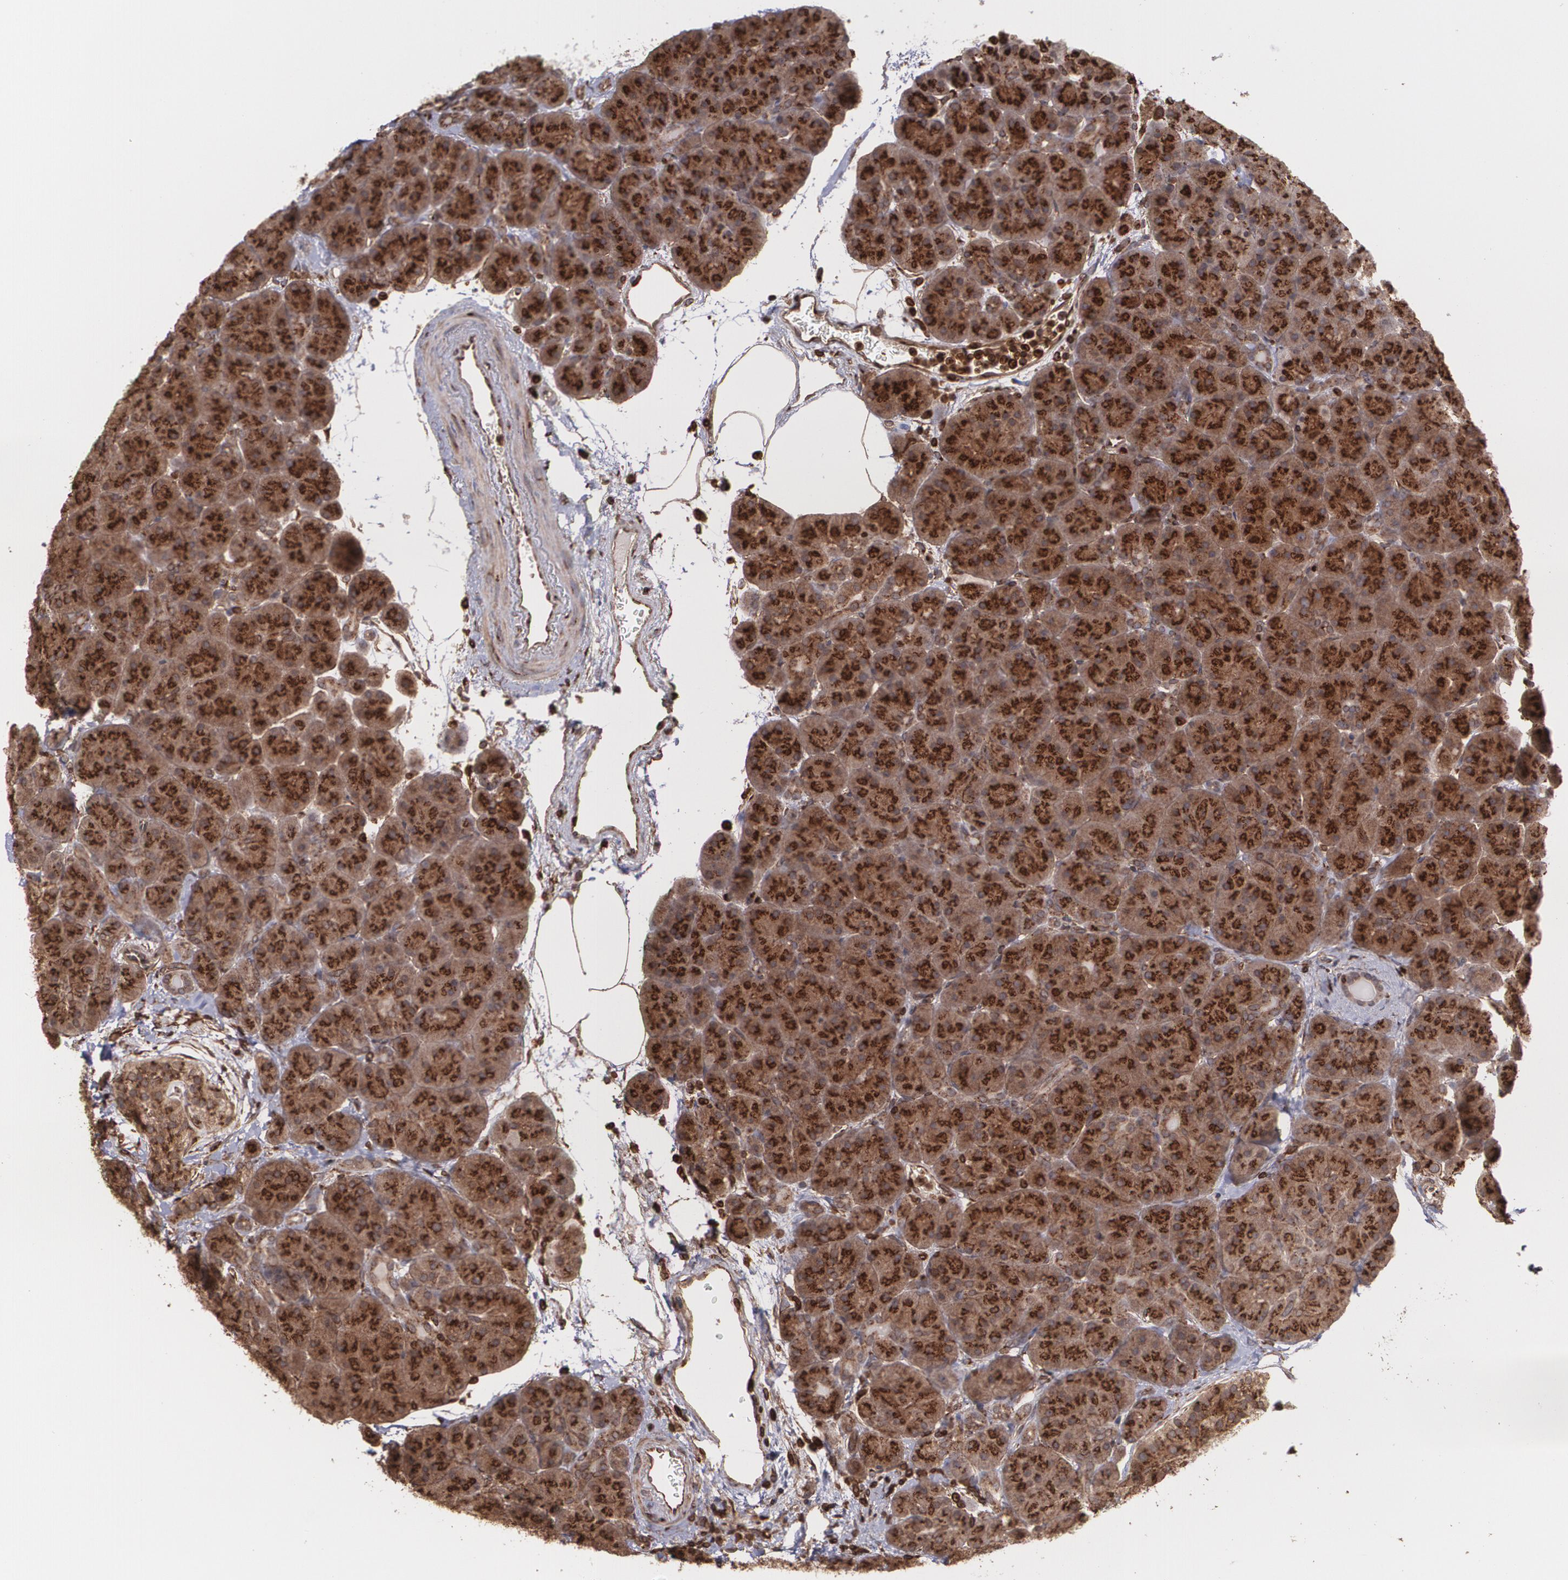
{"staining": {"intensity": "strong", "quantity": ">75%", "location": "cytoplasmic/membranous"}, "tissue": "pancreas", "cell_type": "Exocrine glandular cells", "image_type": "normal", "snomed": [{"axis": "morphology", "description": "Normal tissue, NOS"}, {"axis": "topography", "description": "Pancreas"}], "caption": "IHC staining of benign pancreas, which reveals high levels of strong cytoplasmic/membranous positivity in approximately >75% of exocrine glandular cells indicating strong cytoplasmic/membranous protein expression. The staining was performed using DAB (brown) for protein detection and nuclei were counterstained in hematoxylin (blue).", "gene": "TRIP11", "patient": {"sex": "male", "age": 66}}